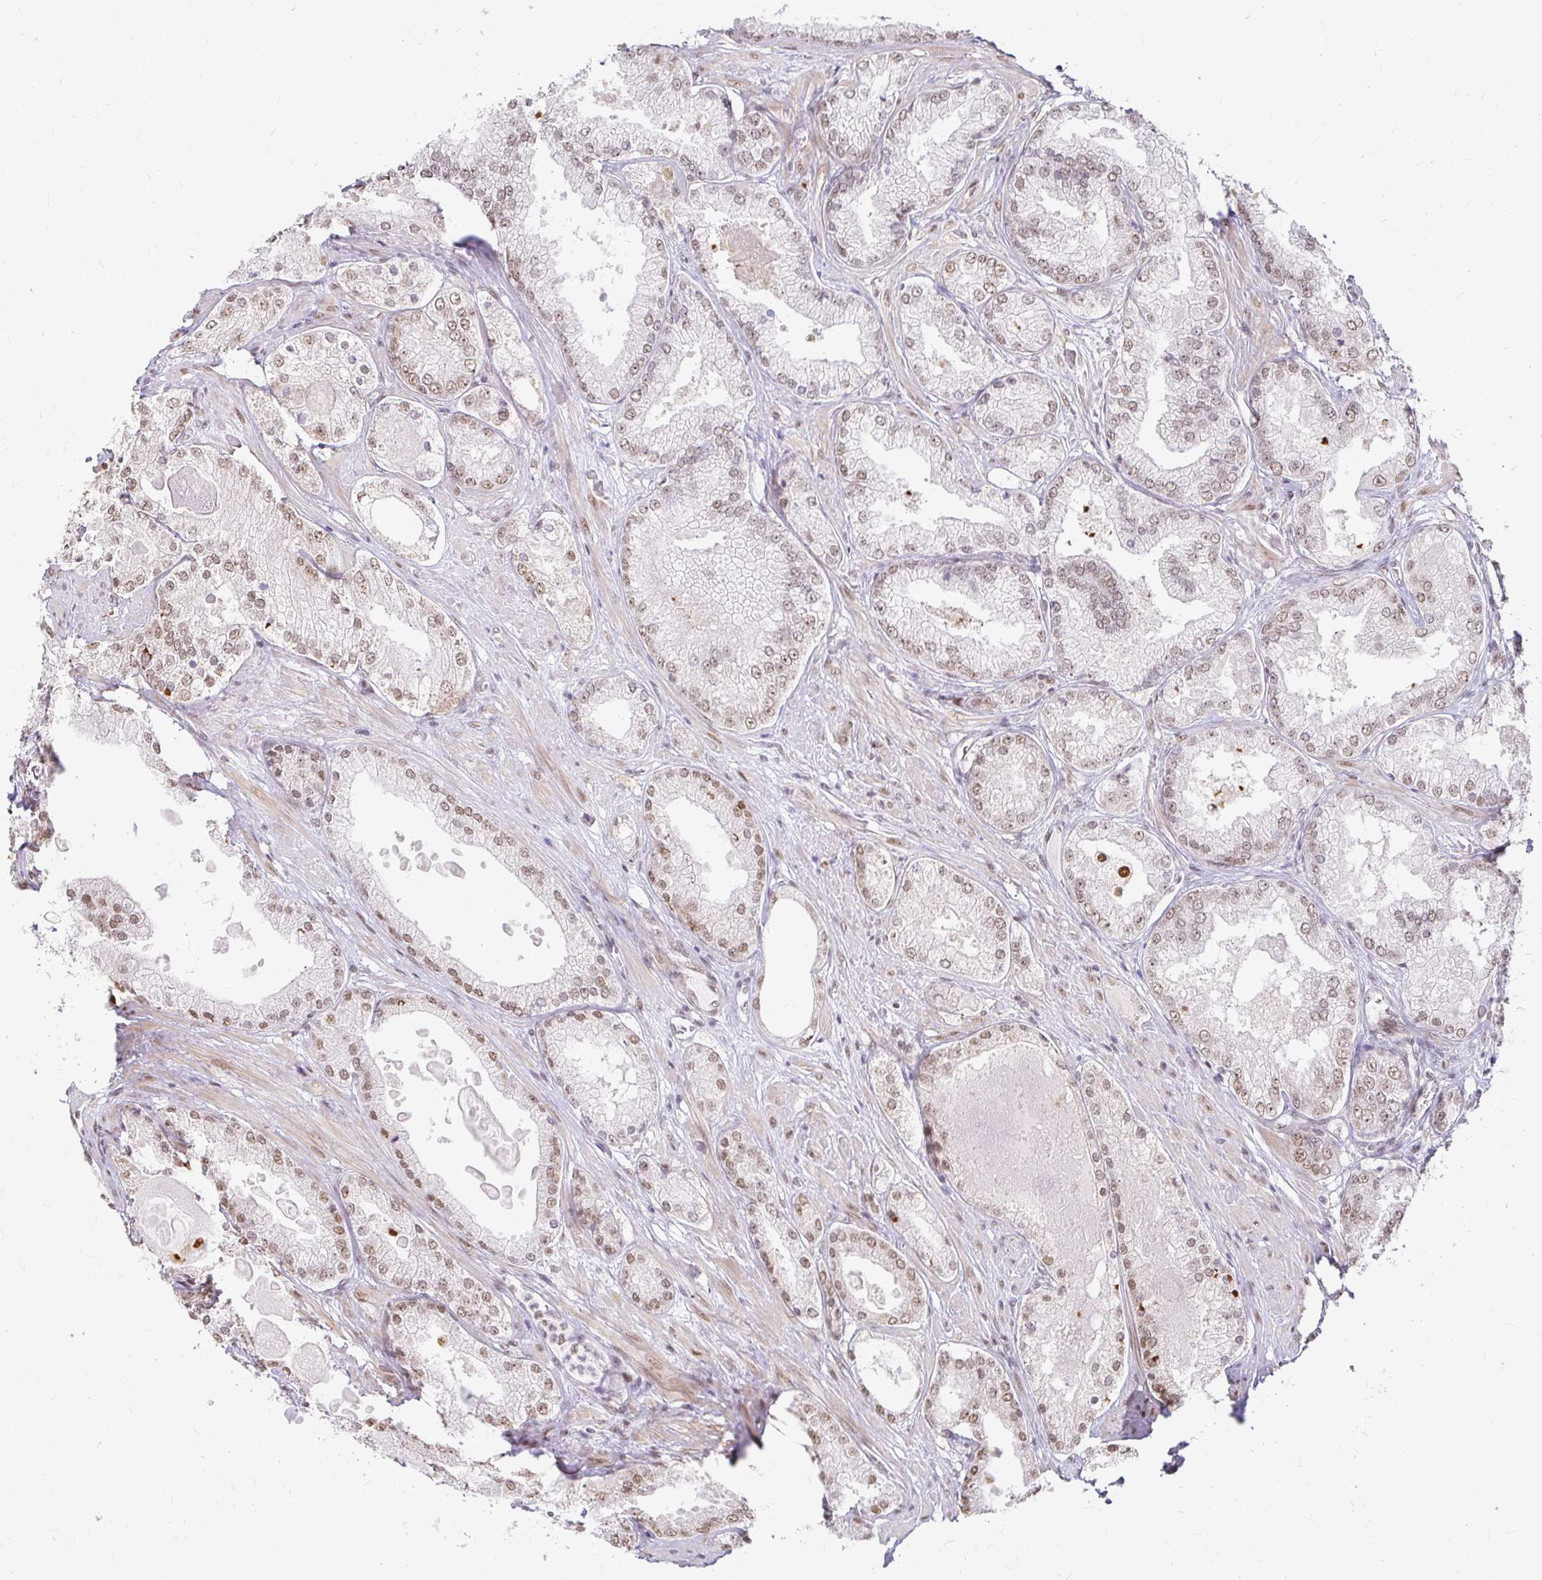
{"staining": {"intensity": "moderate", "quantity": "25%-75%", "location": "nuclear"}, "tissue": "prostate cancer", "cell_type": "Tumor cells", "image_type": "cancer", "snomed": [{"axis": "morphology", "description": "Adenocarcinoma, Low grade"}, {"axis": "topography", "description": "Prostate"}], "caption": "DAB immunohistochemical staining of human prostate low-grade adenocarcinoma demonstrates moderate nuclear protein expression in about 25%-75% of tumor cells.", "gene": "HNRNPU", "patient": {"sex": "male", "age": 68}}